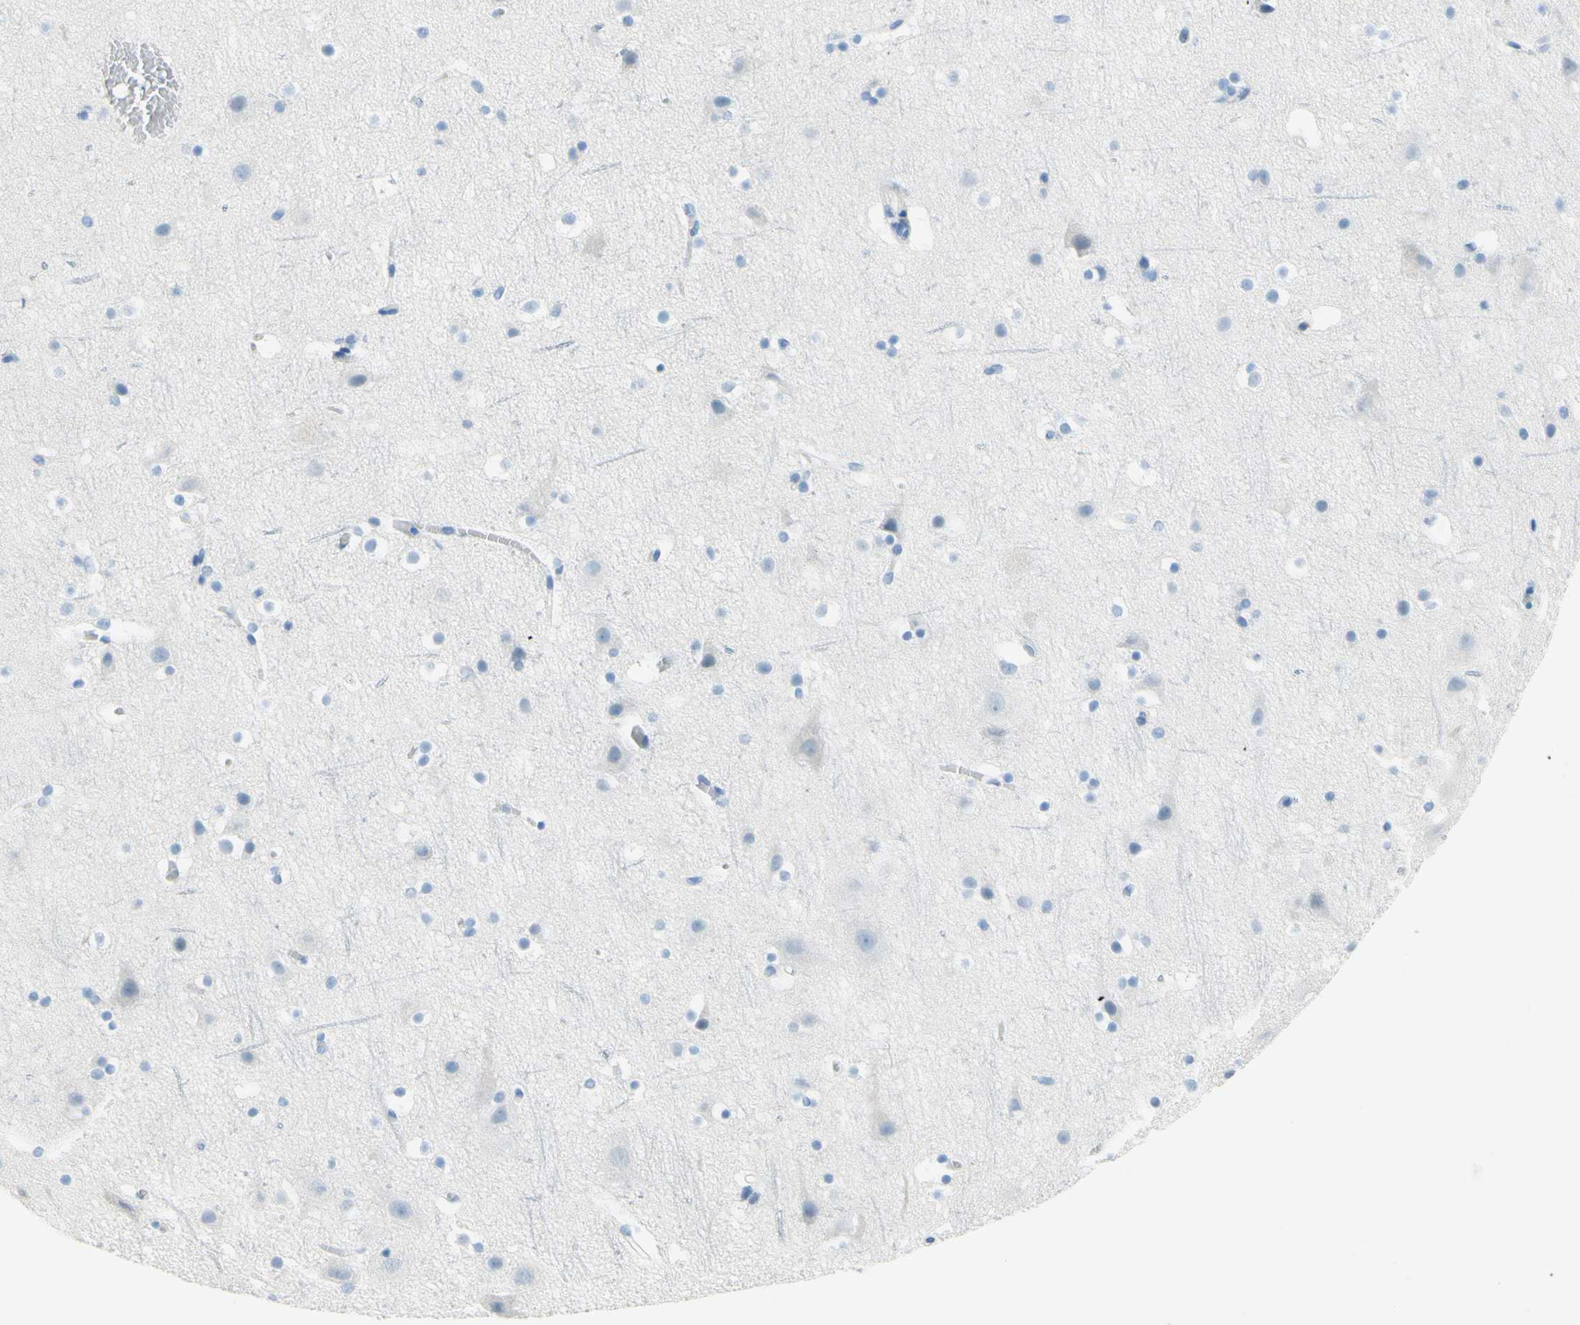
{"staining": {"intensity": "negative", "quantity": "none", "location": "none"}, "tissue": "cerebral cortex", "cell_type": "Endothelial cells", "image_type": "normal", "snomed": [{"axis": "morphology", "description": "Normal tissue, NOS"}, {"axis": "topography", "description": "Cerebral cortex"}], "caption": "Immunohistochemical staining of unremarkable cerebral cortex reveals no significant staining in endothelial cells. (DAB (3,3'-diaminobenzidine) immunohistochemistry (IHC), high magnification).", "gene": "DCT", "patient": {"sex": "male", "age": 45}}